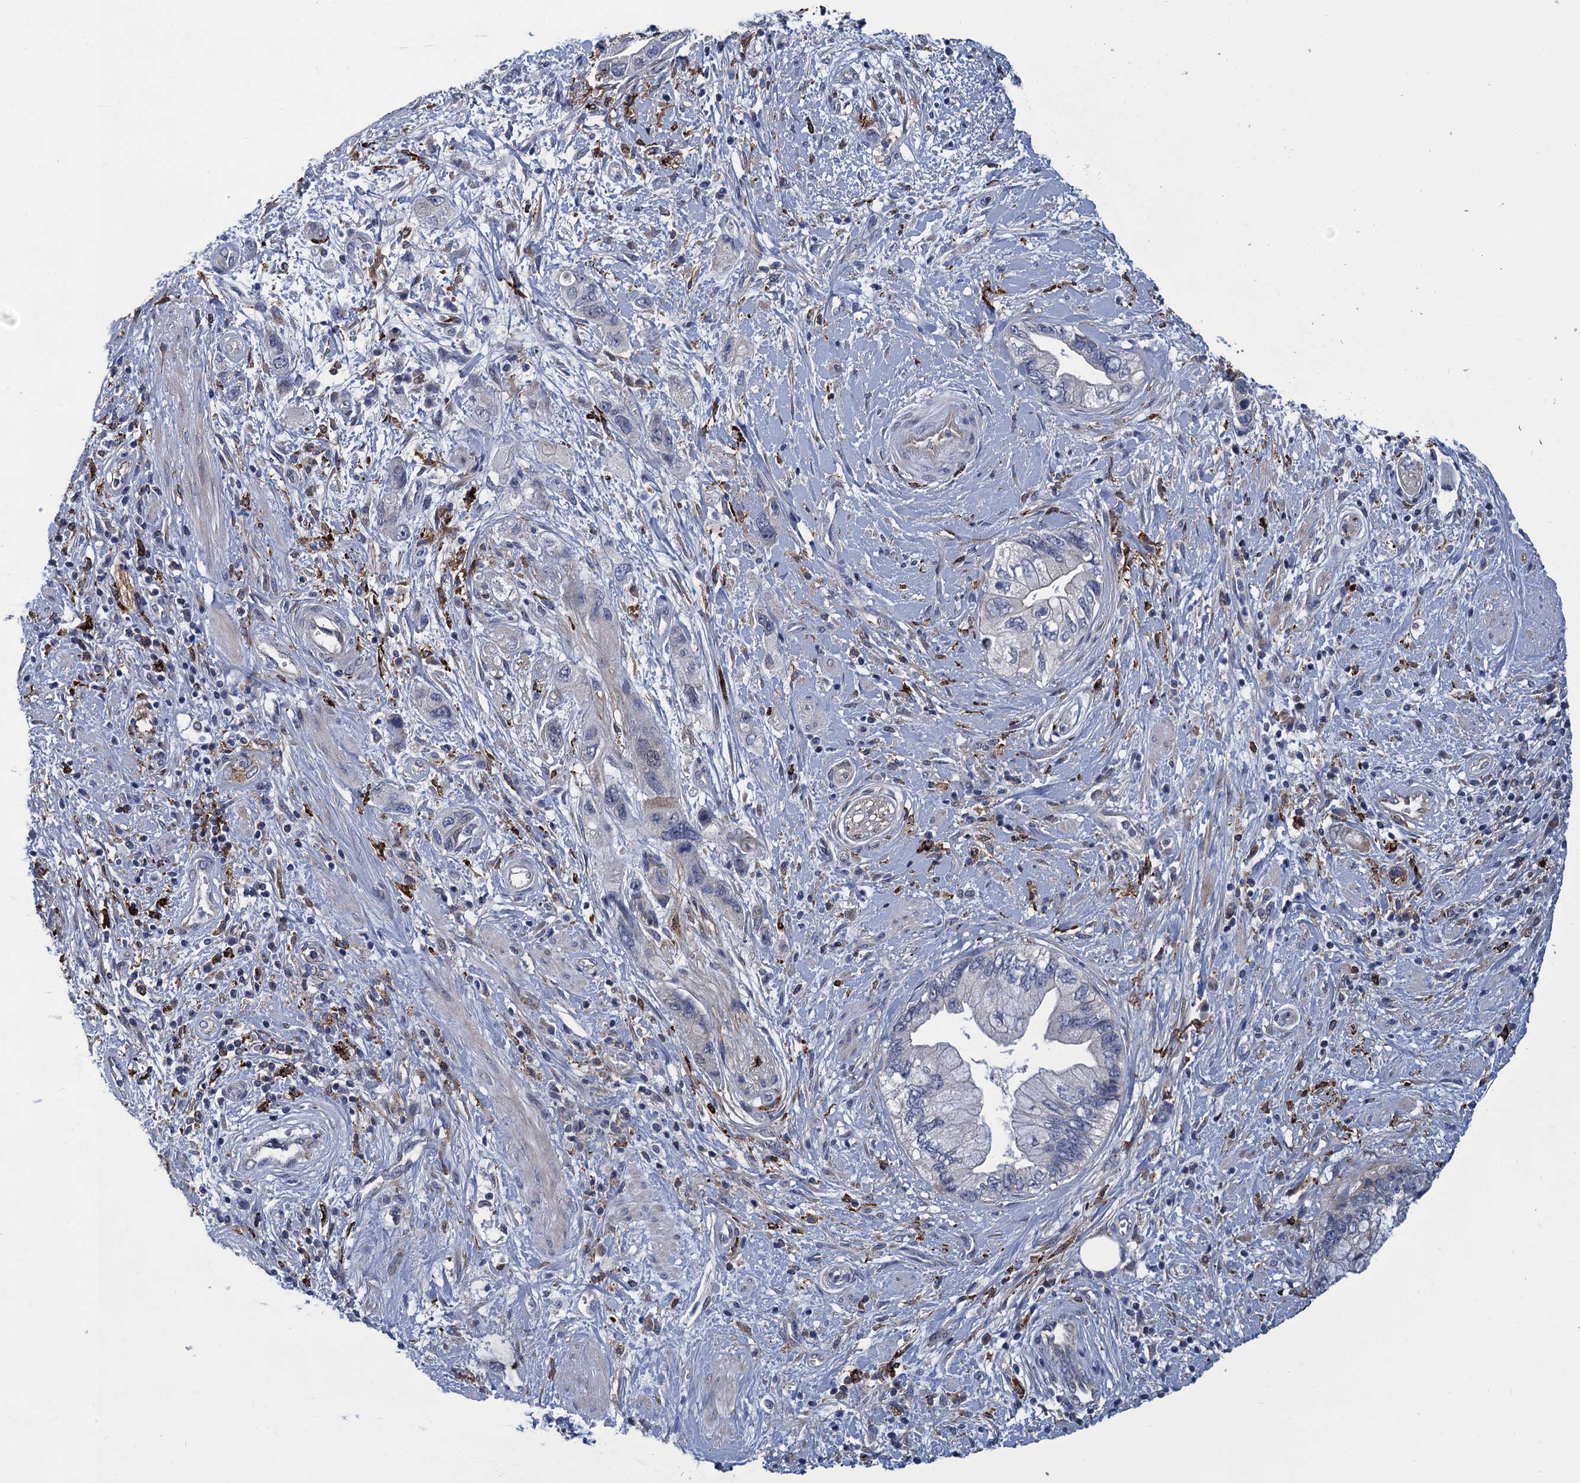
{"staining": {"intensity": "weak", "quantity": "<25%", "location": "cytoplasmic/membranous"}, "tissue": "pancreatic cancer", "cell_type": "Tumor cells", "image_type": "cancer", "snomed": [{"axis": "morphology", "description": "Adenocarcinoma, NOS"}, {"axis": "topography", "description": "Pancreas"}], "caption": "Protein analysis of adenocarcinoma (pancreatic) exhibits no significant expression in tumor cells. (IHC, brightfield microscopy, high magnification).", "gene": "DNHD1", "patient": {"sex": "female", "age": 73}}